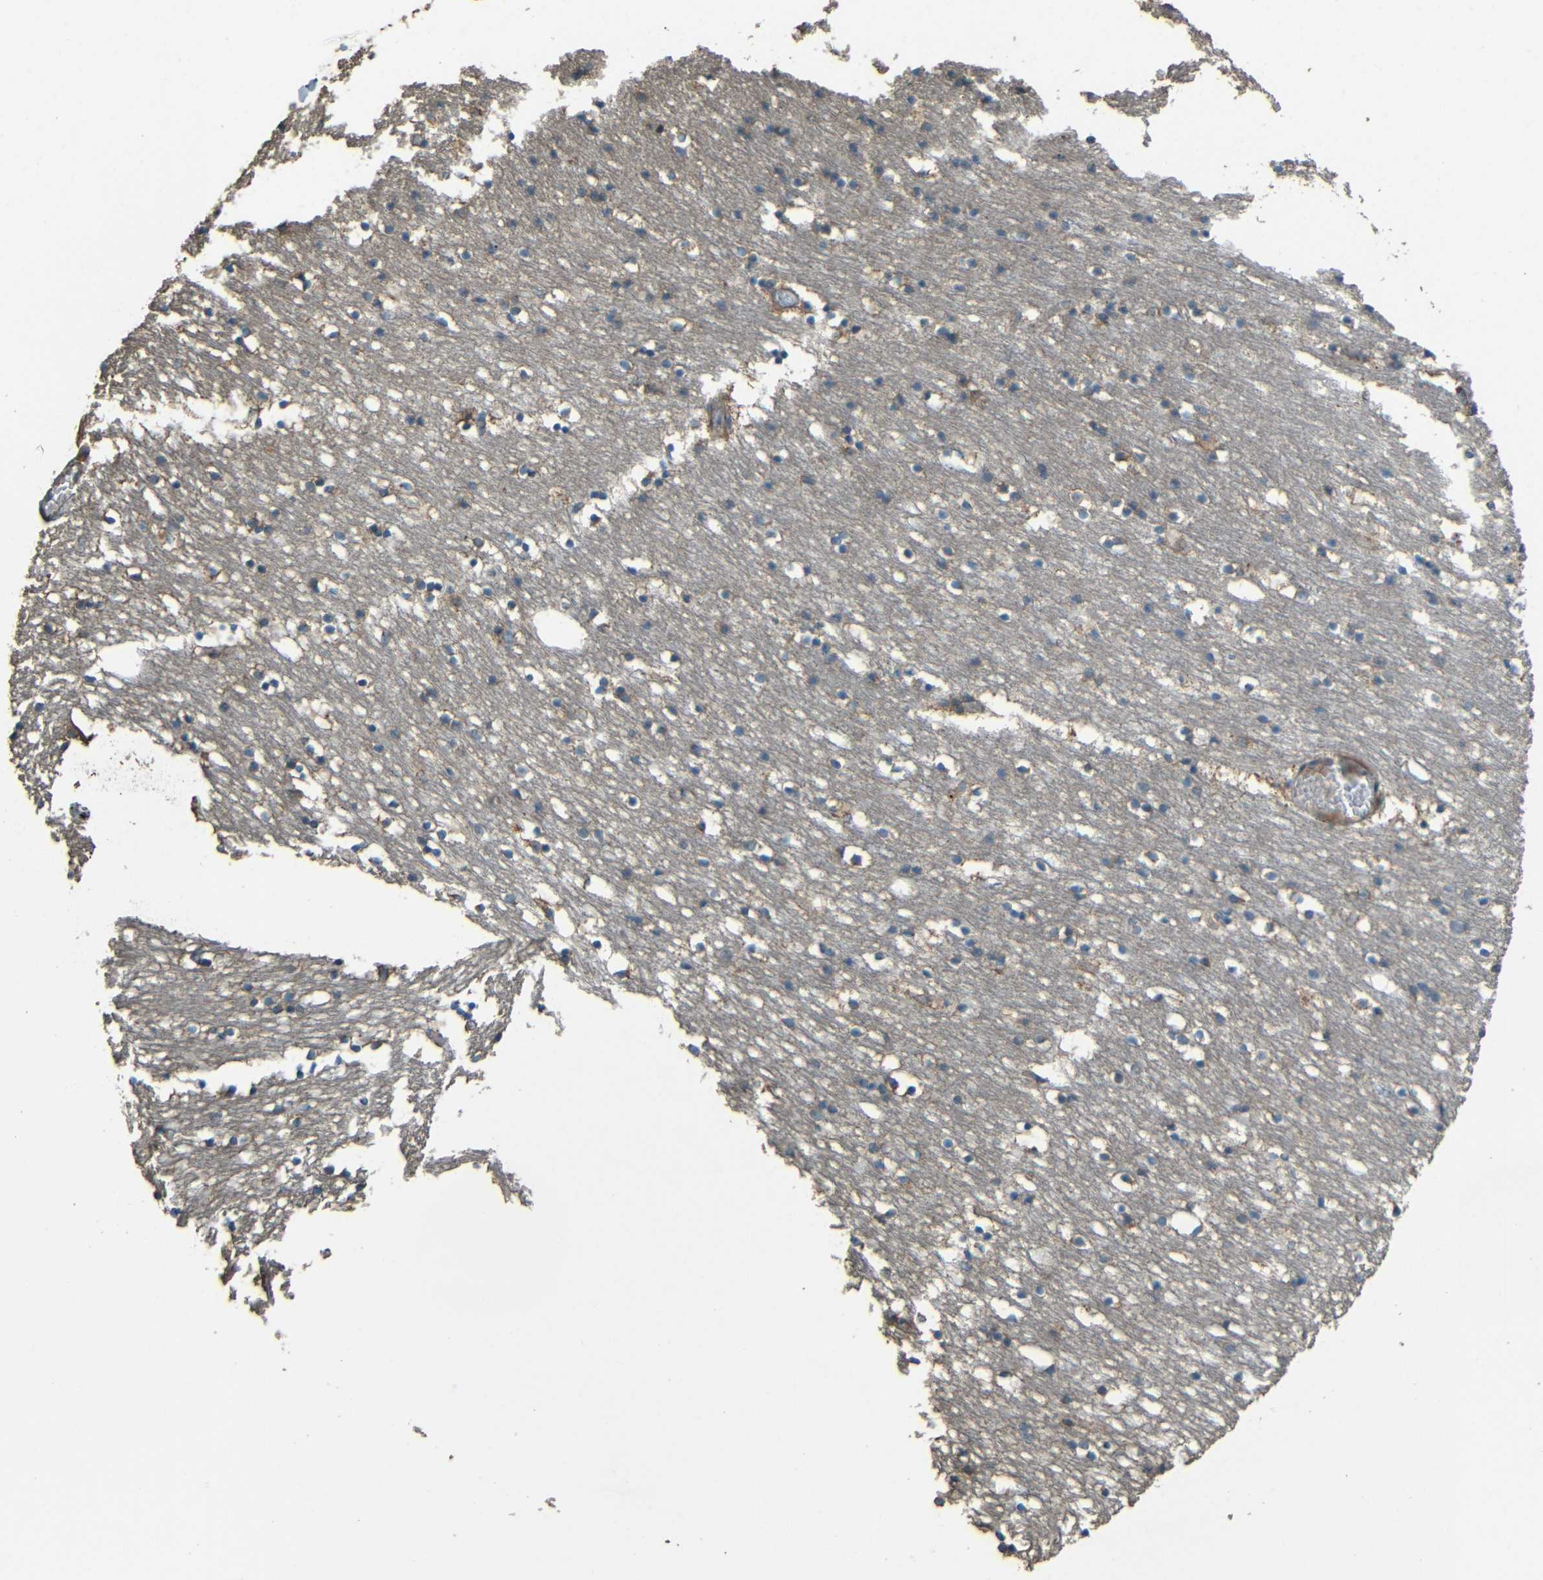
{"staining": {"intensity": "negative", "quantity": "none", "location": "none"}, "tissue": "caudate", "cell_type": "Glial cells", "image_type": "normal", "snomed": [{"axis": "morphology", "description": "Normal tissue, NOS"}, {"axis": "topography", "description": "Lateral ventricle wall"}], "caption": "Photomicrograph shows no significant protein expression in glial cells of unremarkable caudate.", "gene": "ACACA", "patient": {"sex": "male", "age": 45}}